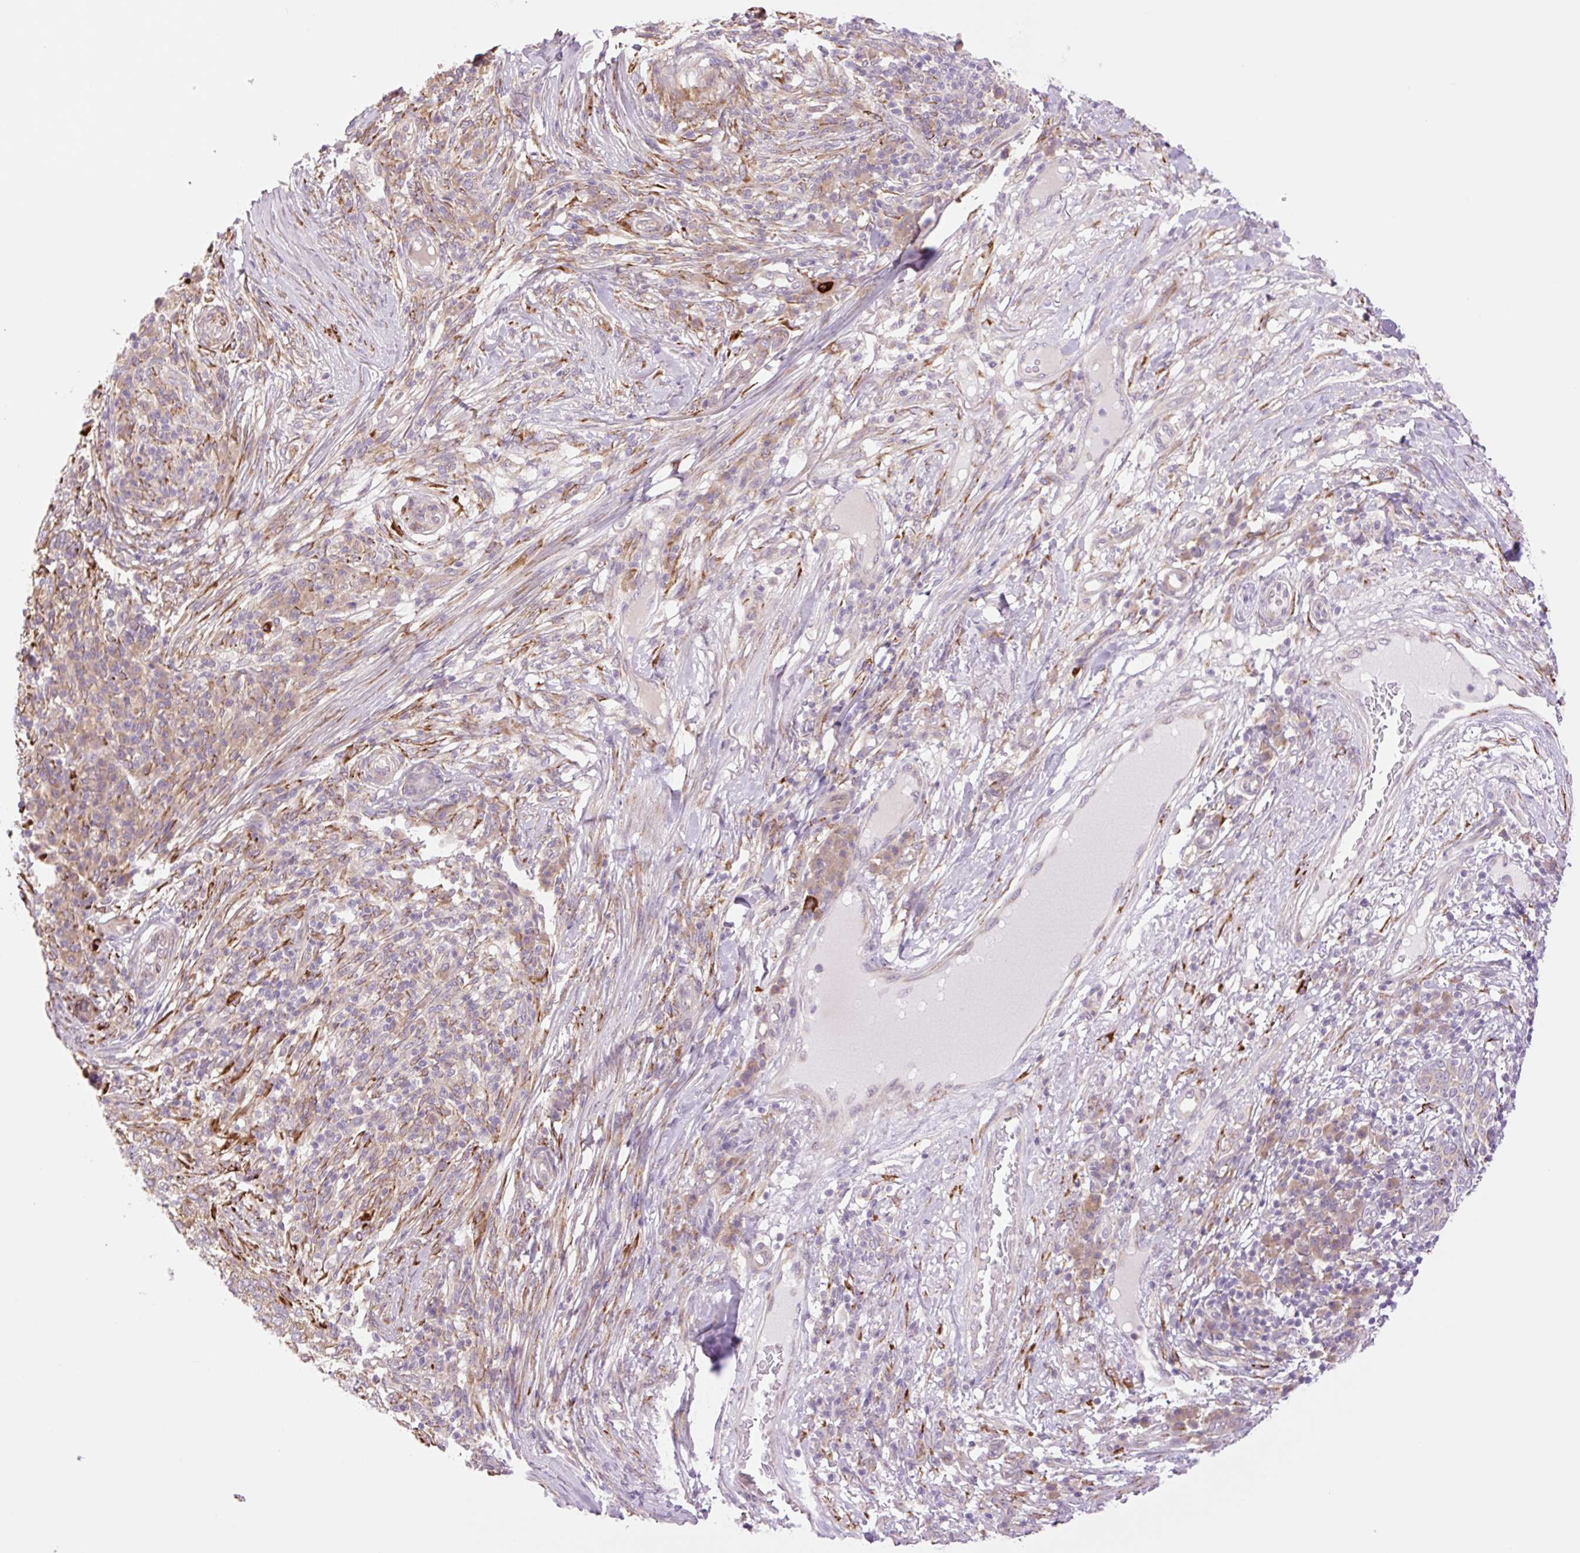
{"staining": {"intensity": "moderate", "quantity": "25%-75%", "location": "cytoplasmic/membranous"}, "tissue": "skin cancer", "cell_type": "Tumor cells", "image_type": "cancer", "snomed": [{"axis": "morphology", "description": "Basal cell carcinoma"}, {"axis": "topography", "description": "Skin"}], "caption": "Immunohistochemistry histopathology image of human skin basal cell carcinoma stained for a protein (brown), which reveals medium levels of moderate cytoplasmic/membranous staining in about 25%-75% of tumor cells.", "gene": "COL5A1", "patient": {"sex": "female", "age": 65}}